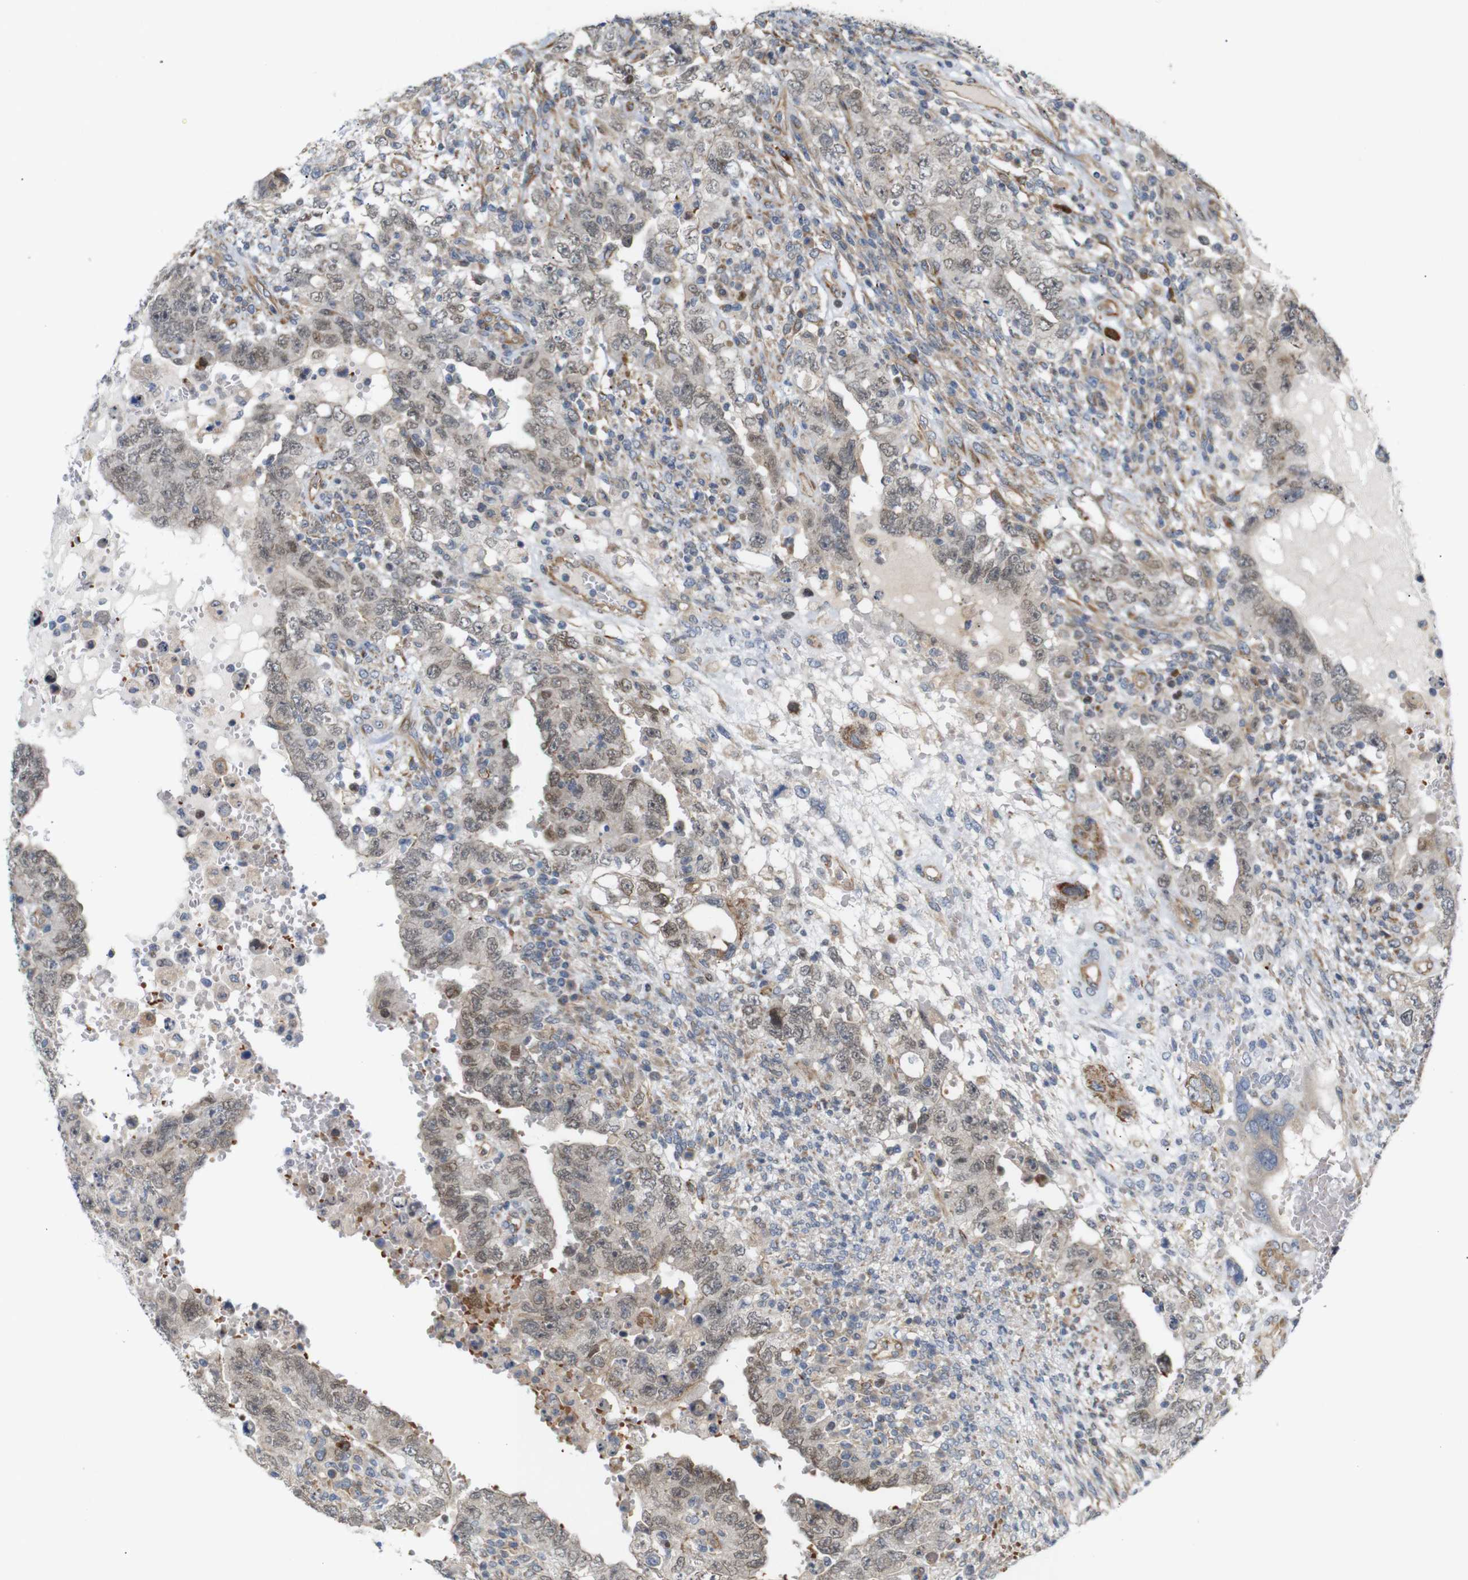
{"staining": {"intensity": "weak", "quantity": ">75%", "location": "nuclear"}, "tissue": "testis cancer", "cell_type": "Tumor cells", "image_type": "cancer", "snomed": [{"axis": "morphology", "description": "Carcinoma, Embryonal, NOS"}, {"axis": "topography", "description": "Testis"}], "caption": "Immunohistochemistry staining of embryonal carcinoma (testis), which displays low levels of weak nuclear positivity in about >75% of tumor cells indicating weak nuclear protein expression. The staining was performed using DAB (brown) for protein detection and nuclei were counterstained in hematoxylin (blue).", "gene": "RPTOR", "patient": {"sex": "male", "age": 26}}